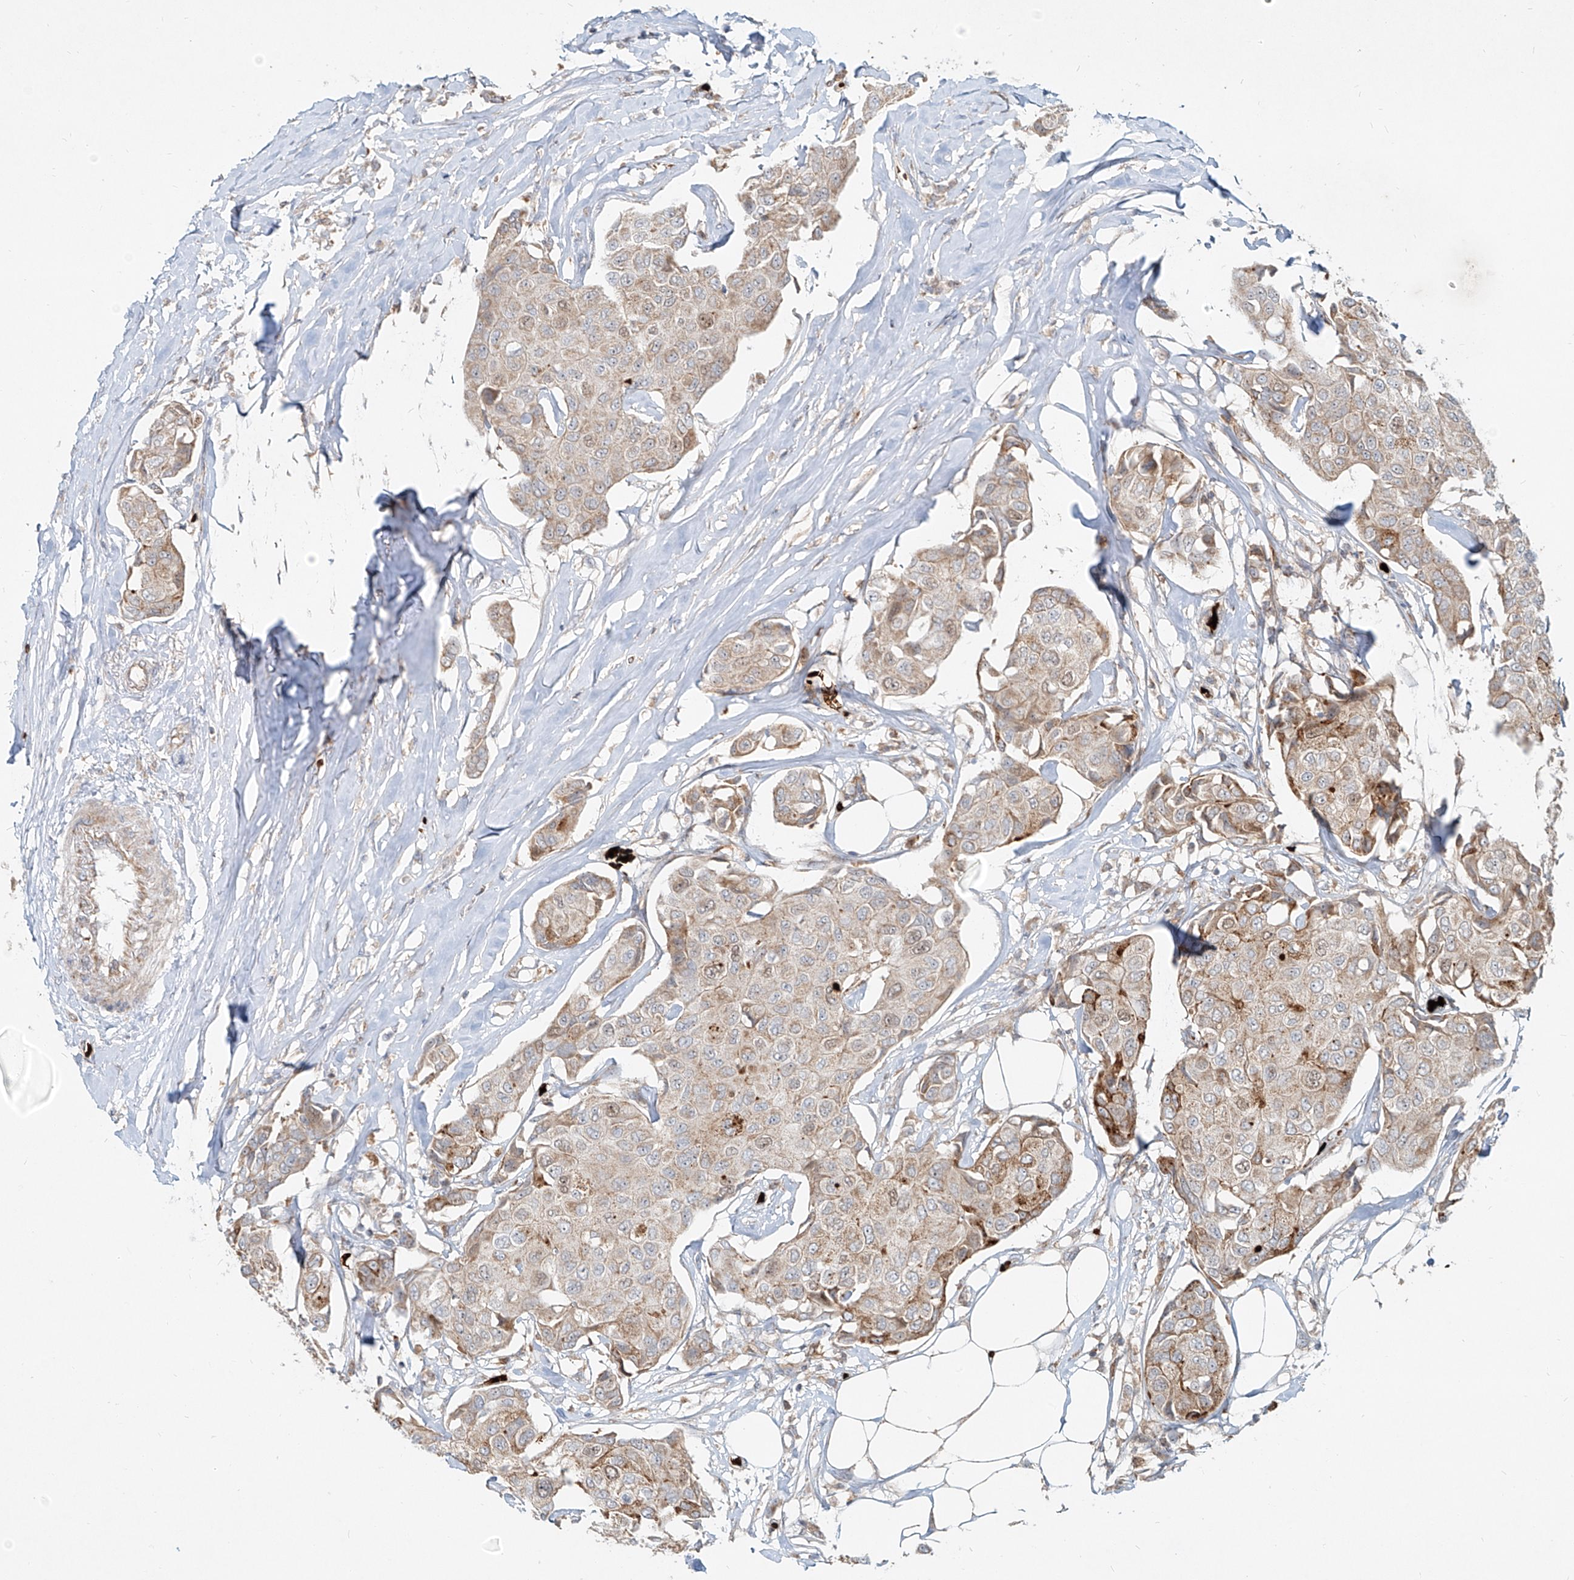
{"staining": {"intensity": "weak", "quantity": ">75%", "location": "cytoplasmic/membranous,nuclear"}, "tissue": "breast cancer", "cell_type": "Tumor cells", "image_type": "cancer", "snomed": [{"axis": "morphology", "description": "Duct carcinoma"}, {"axis": "topography", "description": "Breast"}], "caption": "An immunohistochemistry (IHC) photomicrograph of neoplastic tissue is shown. Protein staining in brown highlights weak cytoplasmic/membranous and nuclear positivity in intraductal carcinoma (breast) within tumor cells. (Stains: DAB (3,3'-diaminobenzidine) in brown, nuclei in blue, Microscopy: brightfield microscopy at high magnification).", "gene": "FGD2", "patient": {"sex": "female", "age": 80}}